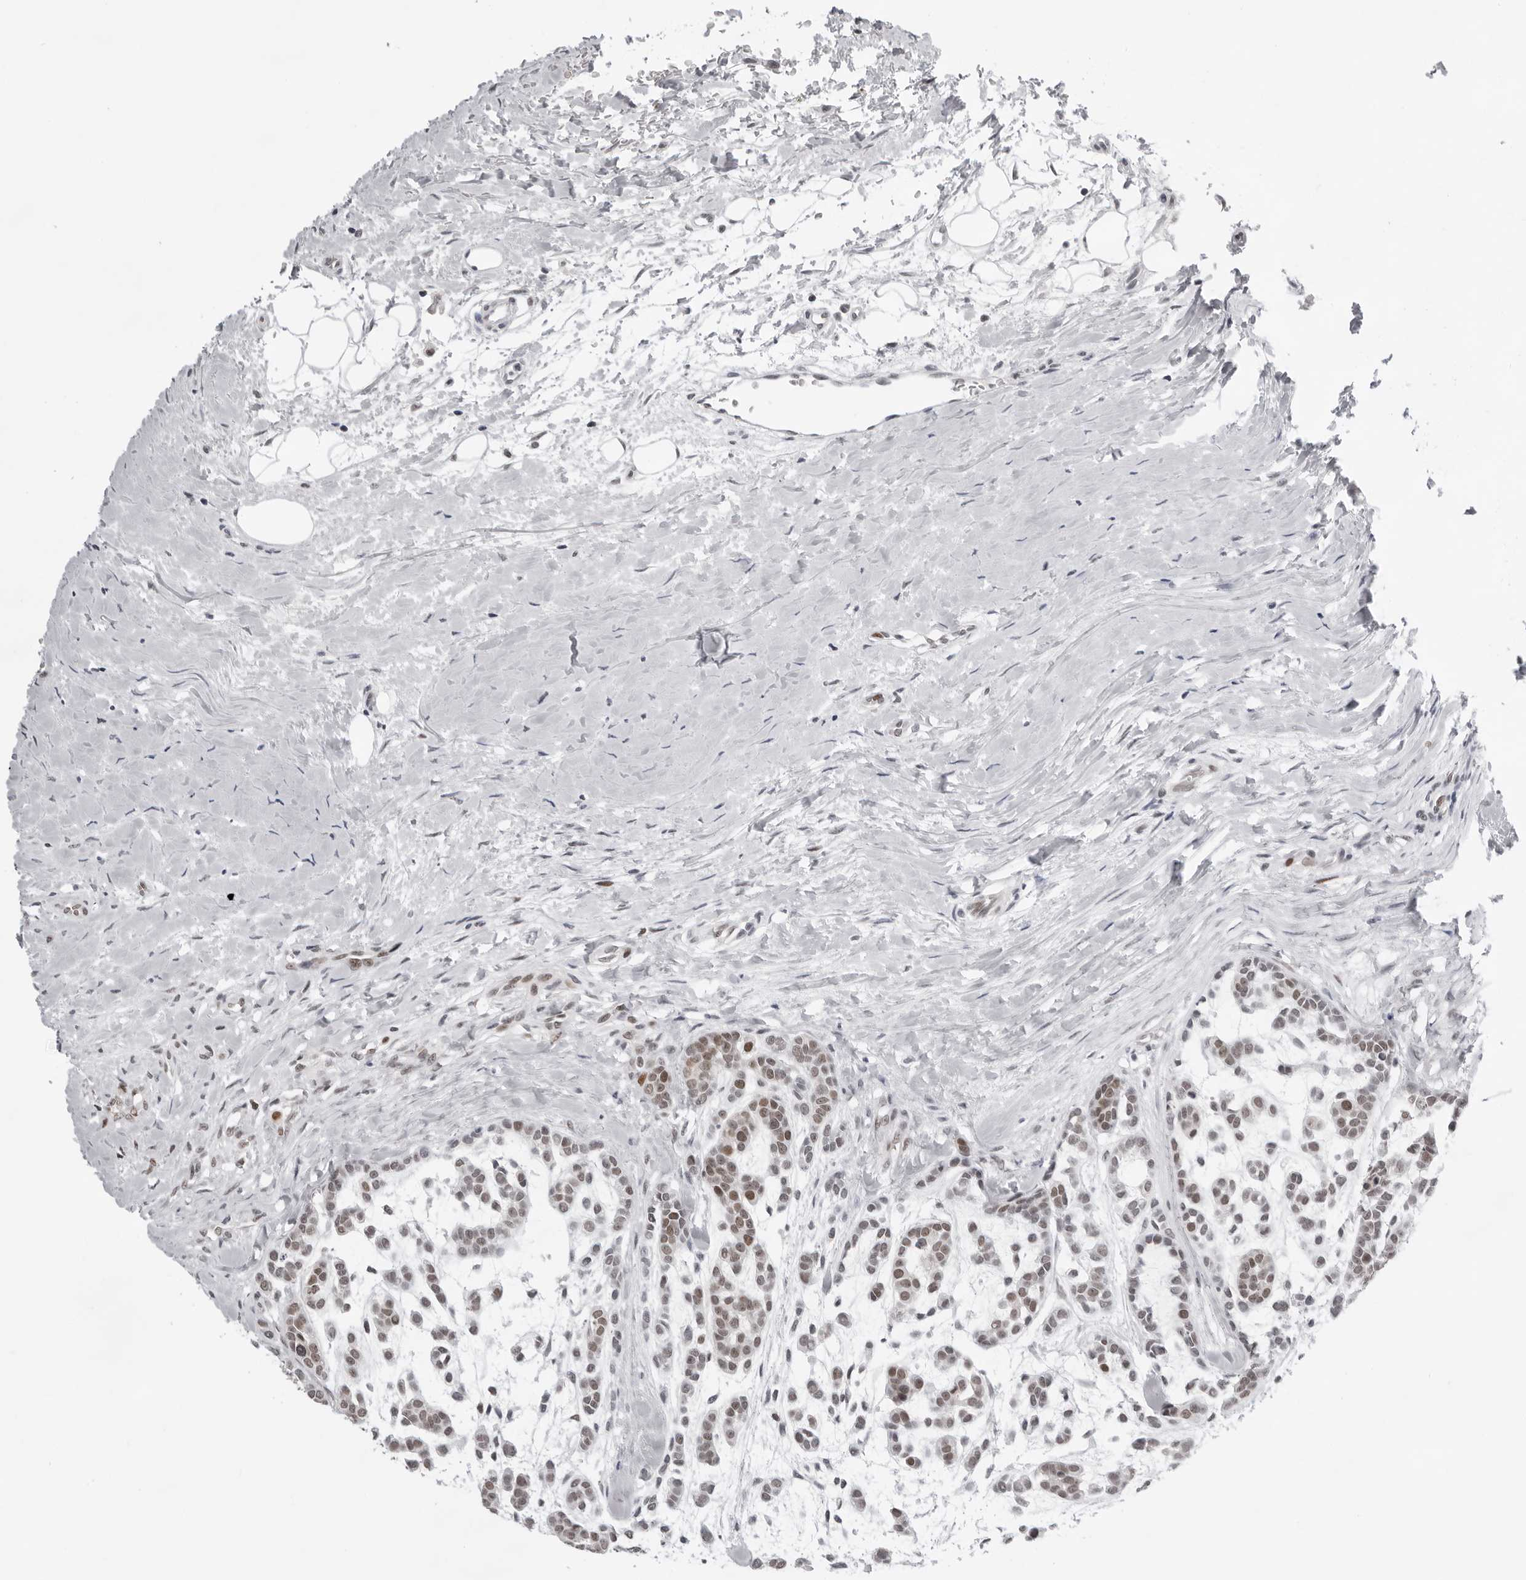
{"staining": {"intensity": "moderate", "quantity": ">75%", "location": "nuclear"}, "tissue": "head and neck cancer", "cell_type": "Tumor cells", "image_type": "cancer", "snomed": [{"axis": "morphology", "description": "Adenocarcinoma, NOS"}, {"axis": "morphology", "description": "Adenoma, NOS"}, {"axis": "topography", "description": "Head-Neck"}], "caption": "A brown stain labels moderate nuclear positivity of a protein in human adenocarcinoma (head and neck) tumor cells. The staining was performed using DAB, with brown indicating positive protein expression. Nuclei are stained blue with hematoxylin.", "gene": "USP1", "patient": {"sex": "female", "age": 55}}